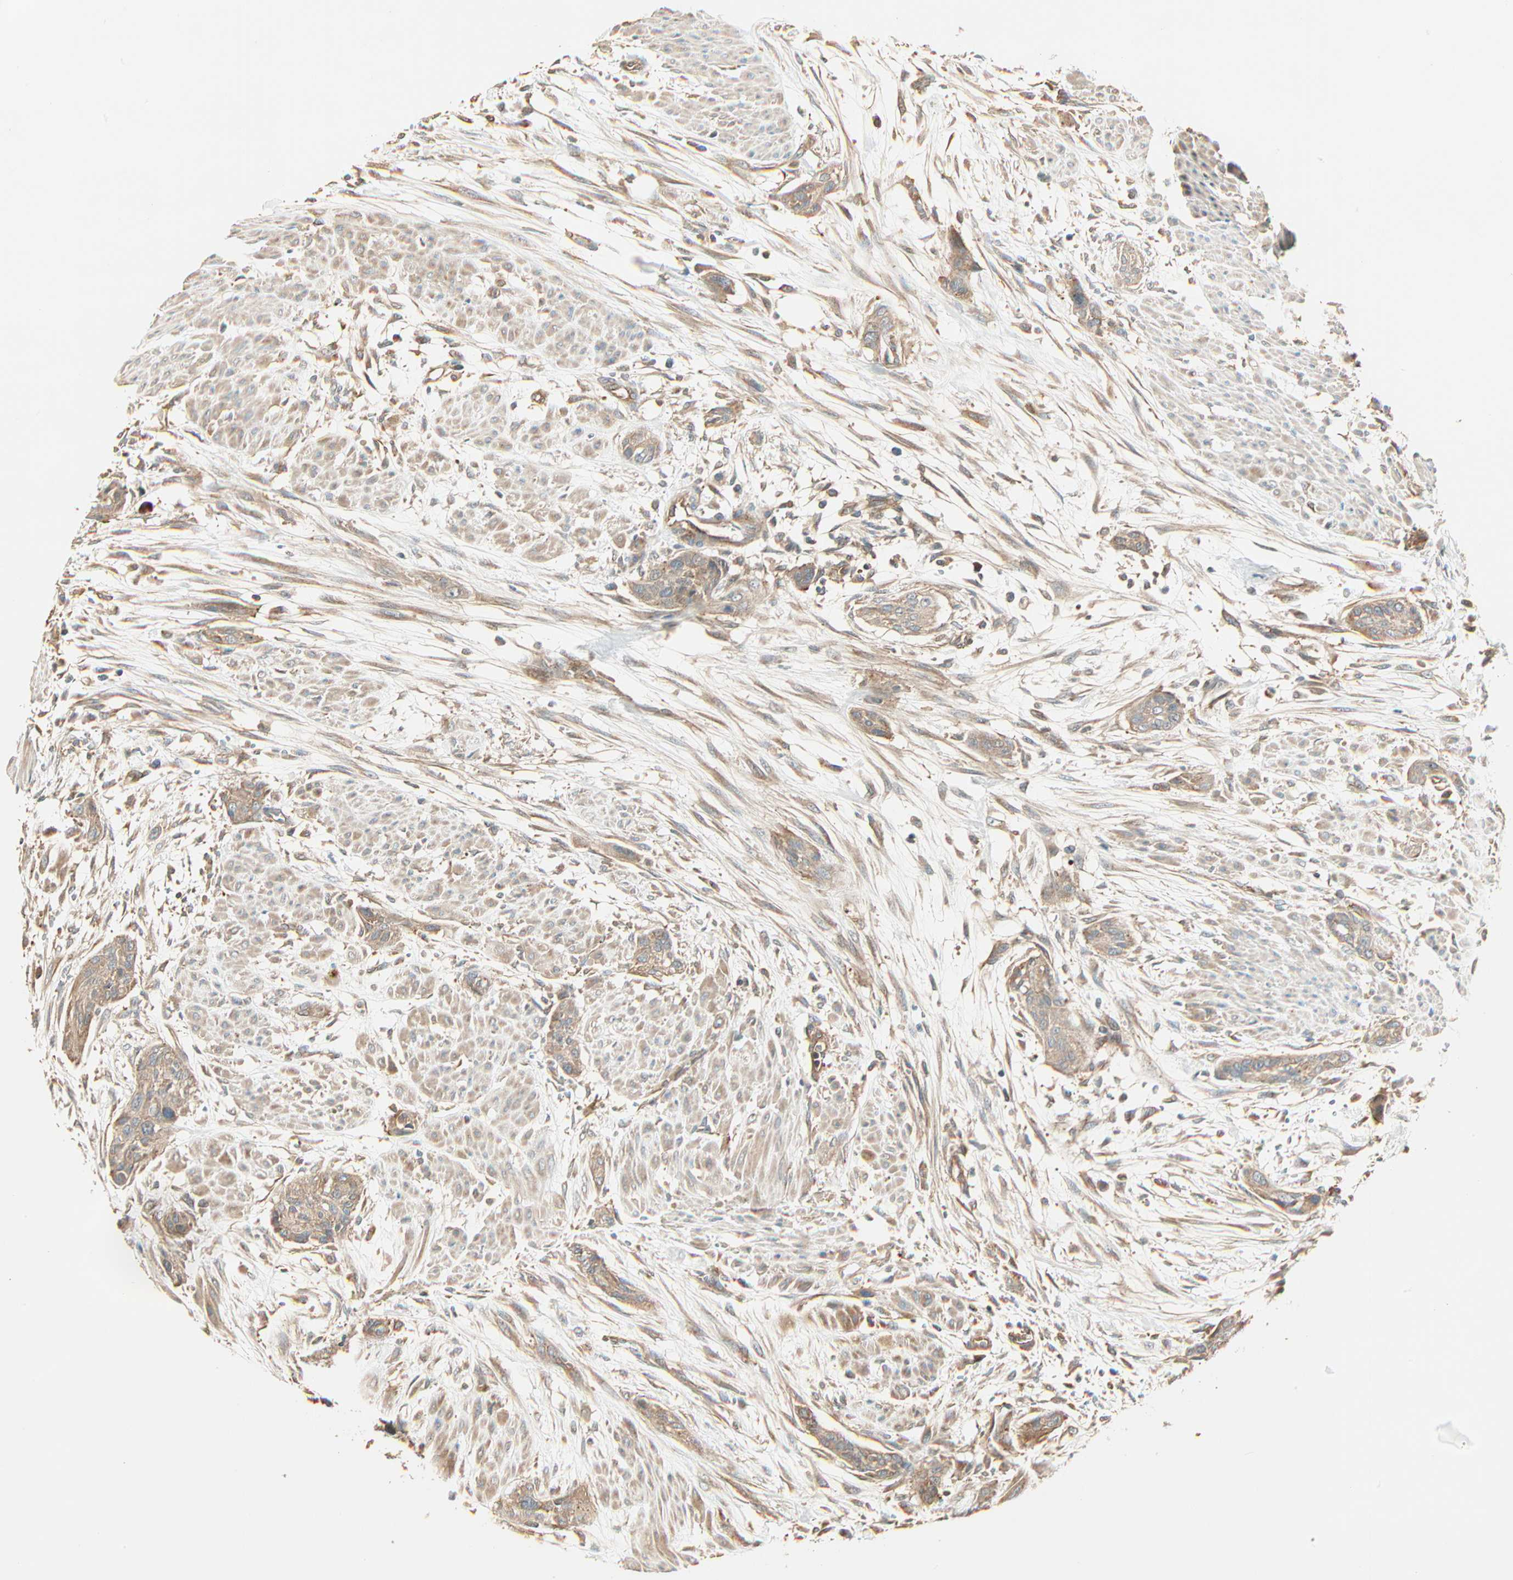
{"staining": {"intensity": "weak", "quantity": ">75%", "location": "cytoplasmic/membranous"}, "tissue": "urothelial cancer", "cell_type": "Tumor cells", "image_type": "cancer", "snomed": [{"axis": "morphology", "description": "Urothelial carcinoma, High grade"}, {"axis": "topography", "description": "Urinary bladder"}], "caption": "Urothelial carcinoma (high-grade) tissue shows weak cytoplasmic/membranous staining in approximately >75% of tumor cells, visualized by immunohistochemistry.", "gene": "GALK1", "patient": {"sex": "male", "age": 35}}